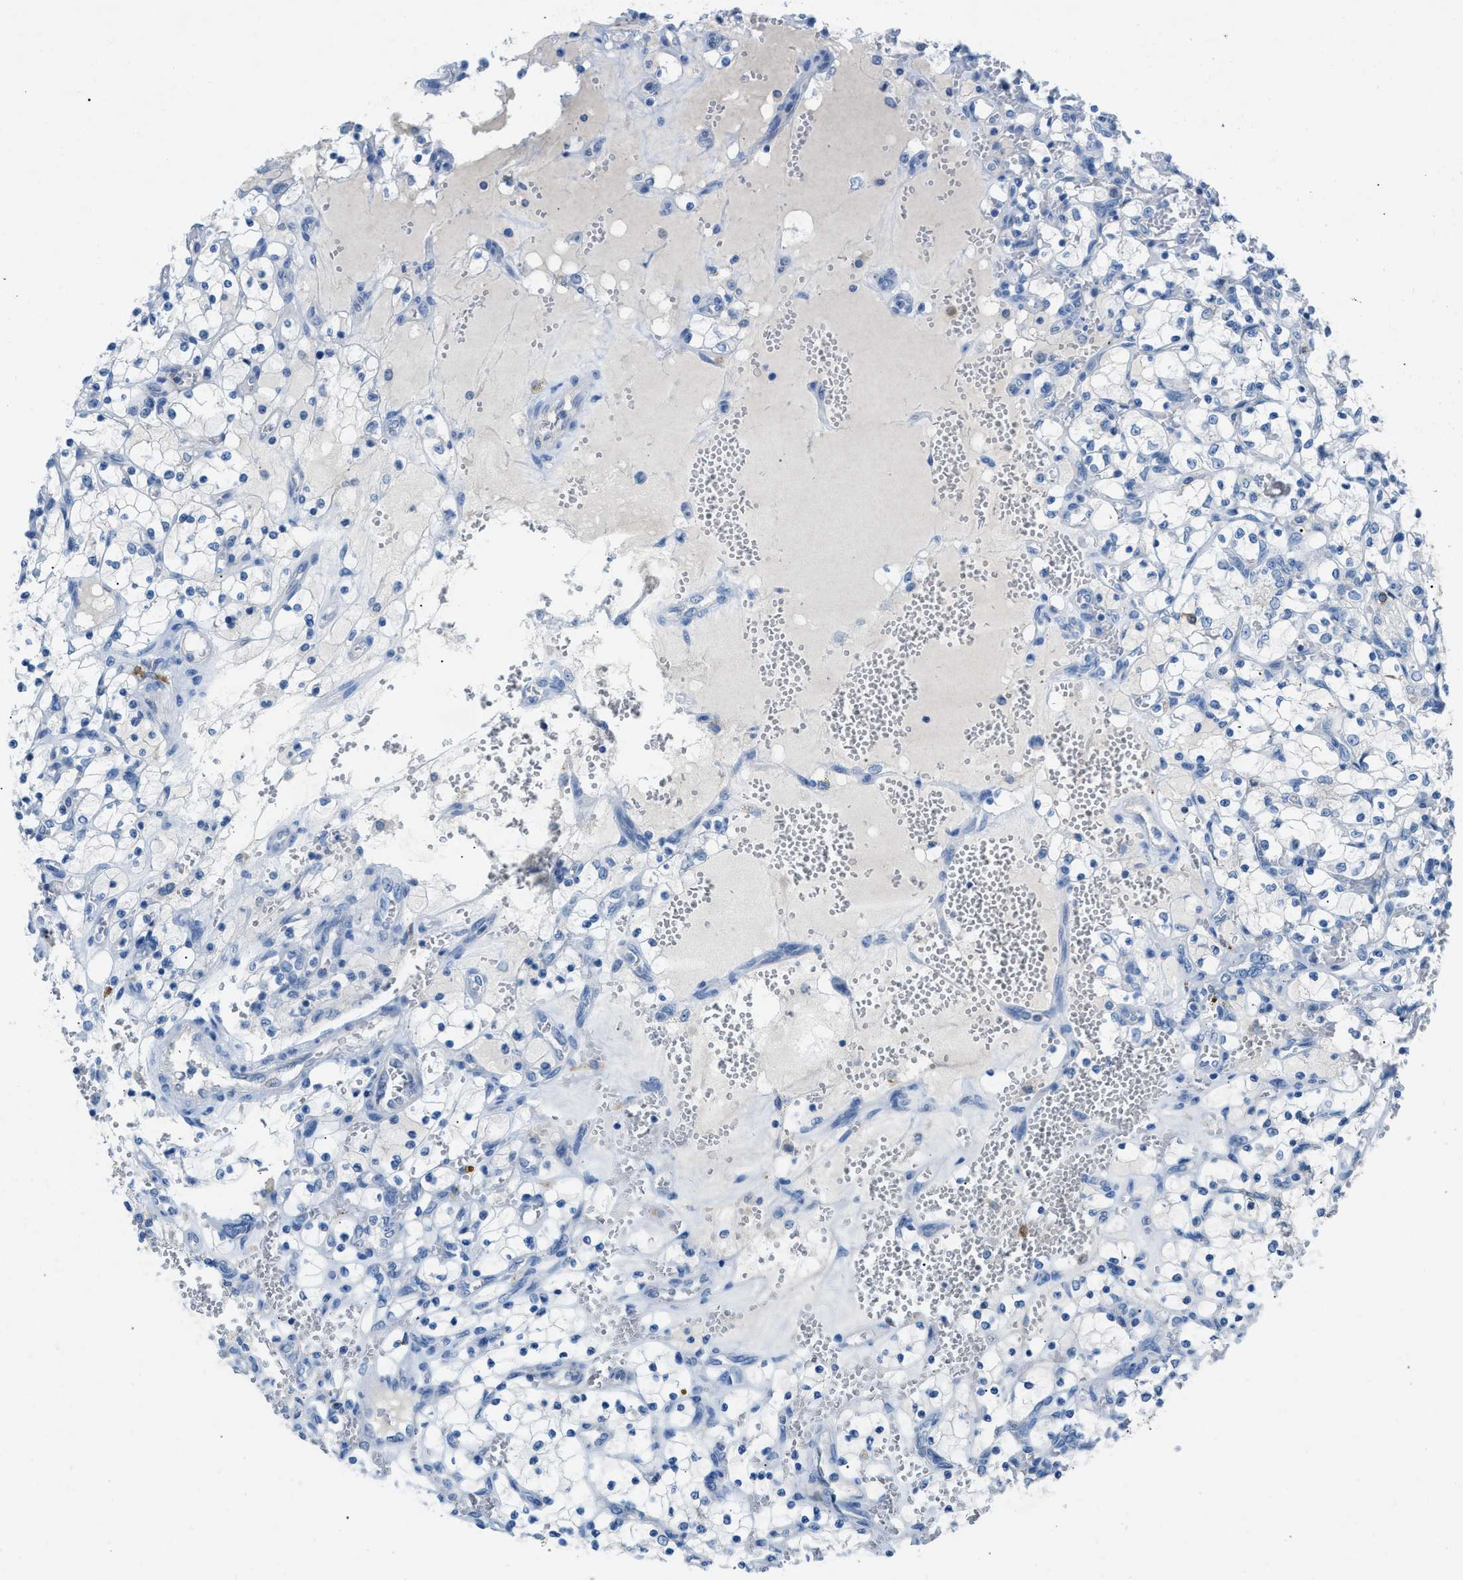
{"staining": {"intensity": "negative", "quantity": "none", "location": "none"}, "tissue": "renal cancer", "cell_type": "Tumor cells", "image_type": "cancer", "snomed": [{"axis": "morphology", "description": "Adenocarcinoma, NOS"}, {"axis": "topography", "description": "Kidney"}], "caption": "Human renal cancer (adenocarcinoma) stained for a protein using IHC reveals no expression in tumor cells.", "gene": "CLEC10A", "patient": {"sex": "female", "age": 69}}